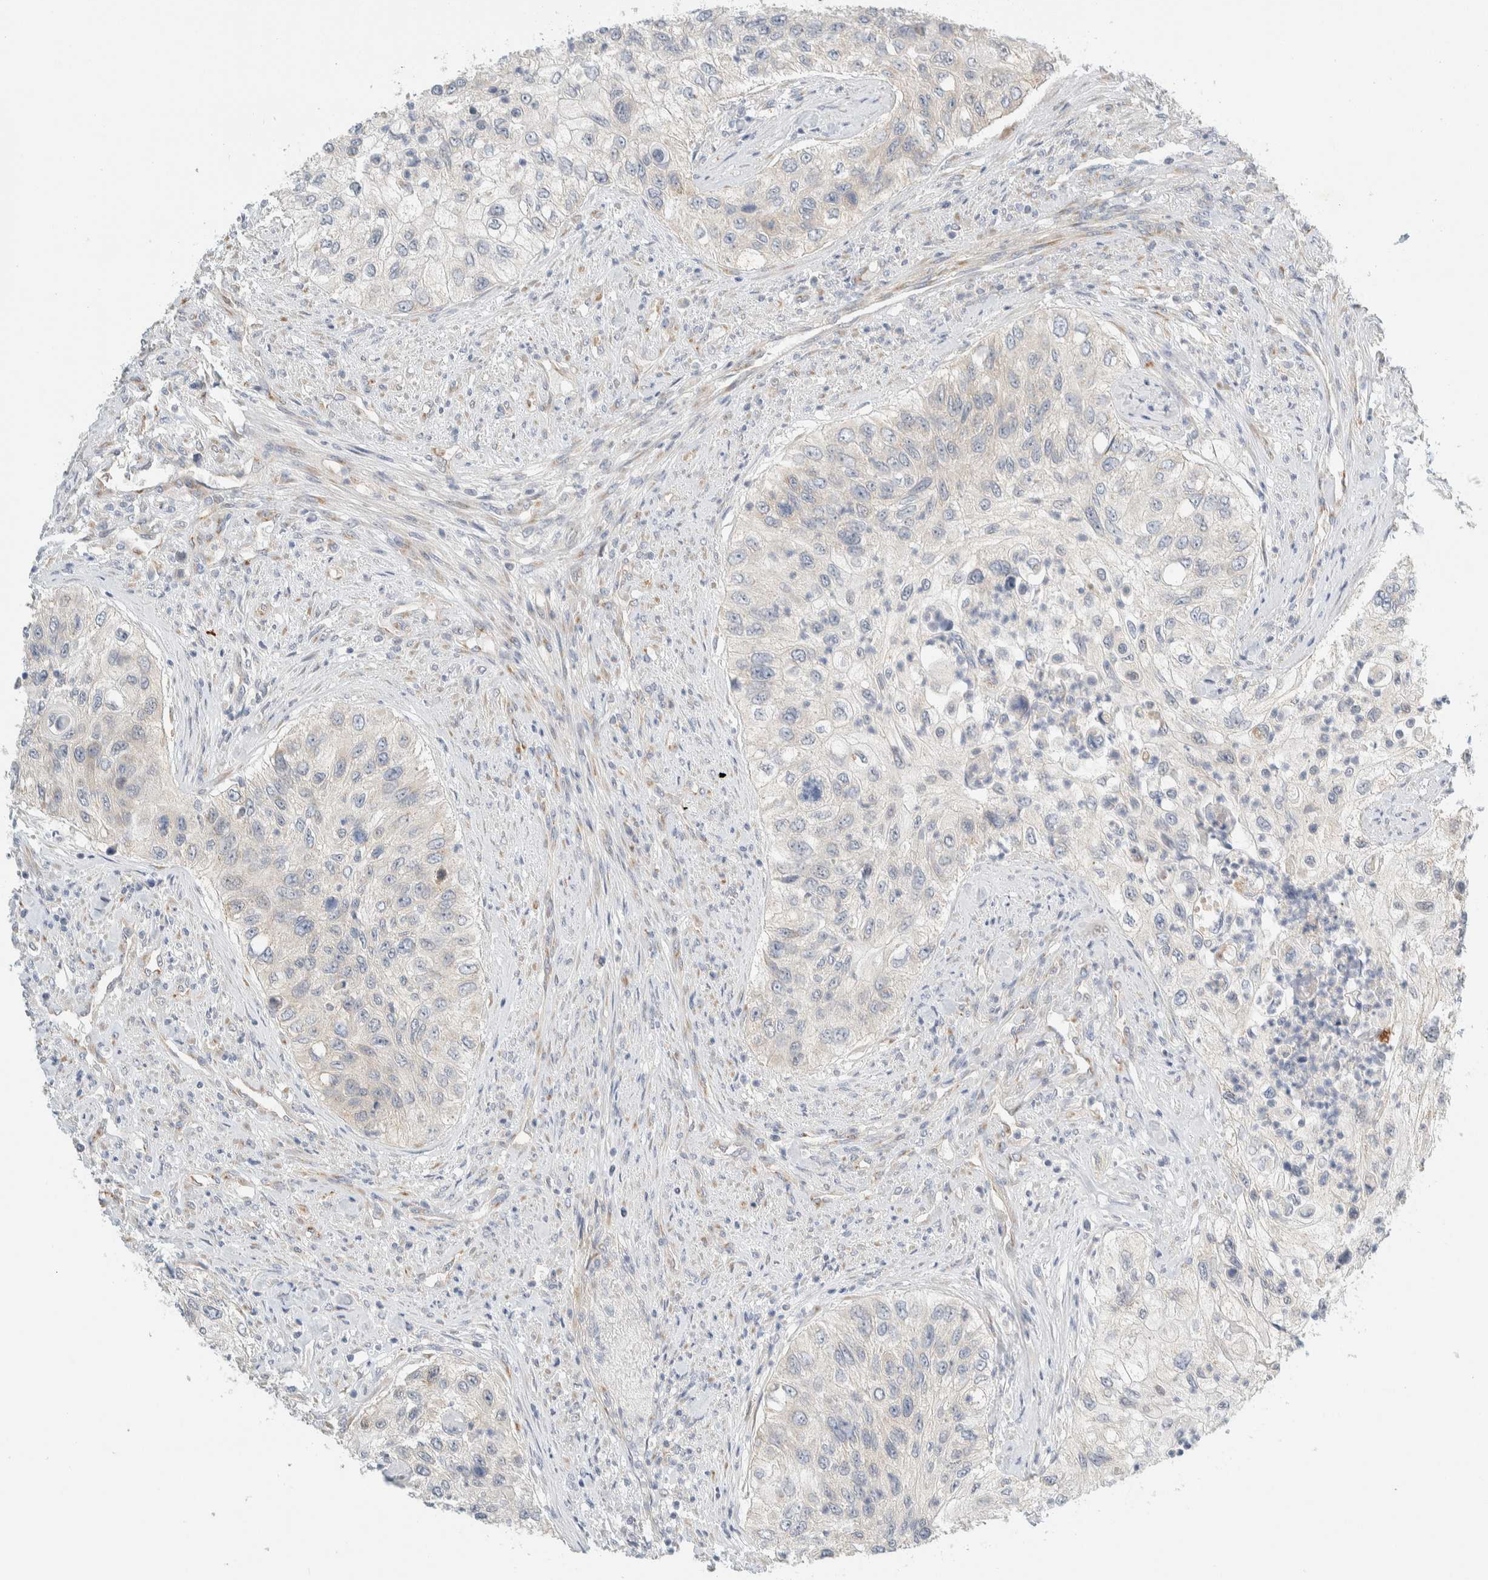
{"staining": {"intensity": "negative", "quantity": "none", "location": "none"}, "tissue": "urothelial cancer", "cell_type": "Tumor cells", "image_type": "cancer", "snomed": [{"axis": "morphology", "description": "Urothelial carcinoma, High grade"}, {"axis": "topography", "description": "Urinary bladder"}], "caption": "Photomicrograph shows no protein expression in tumor cells of urothelial cancer tissue.", "gene": "TMEM184B", "patient": {"sex": "female", "age": 60}}